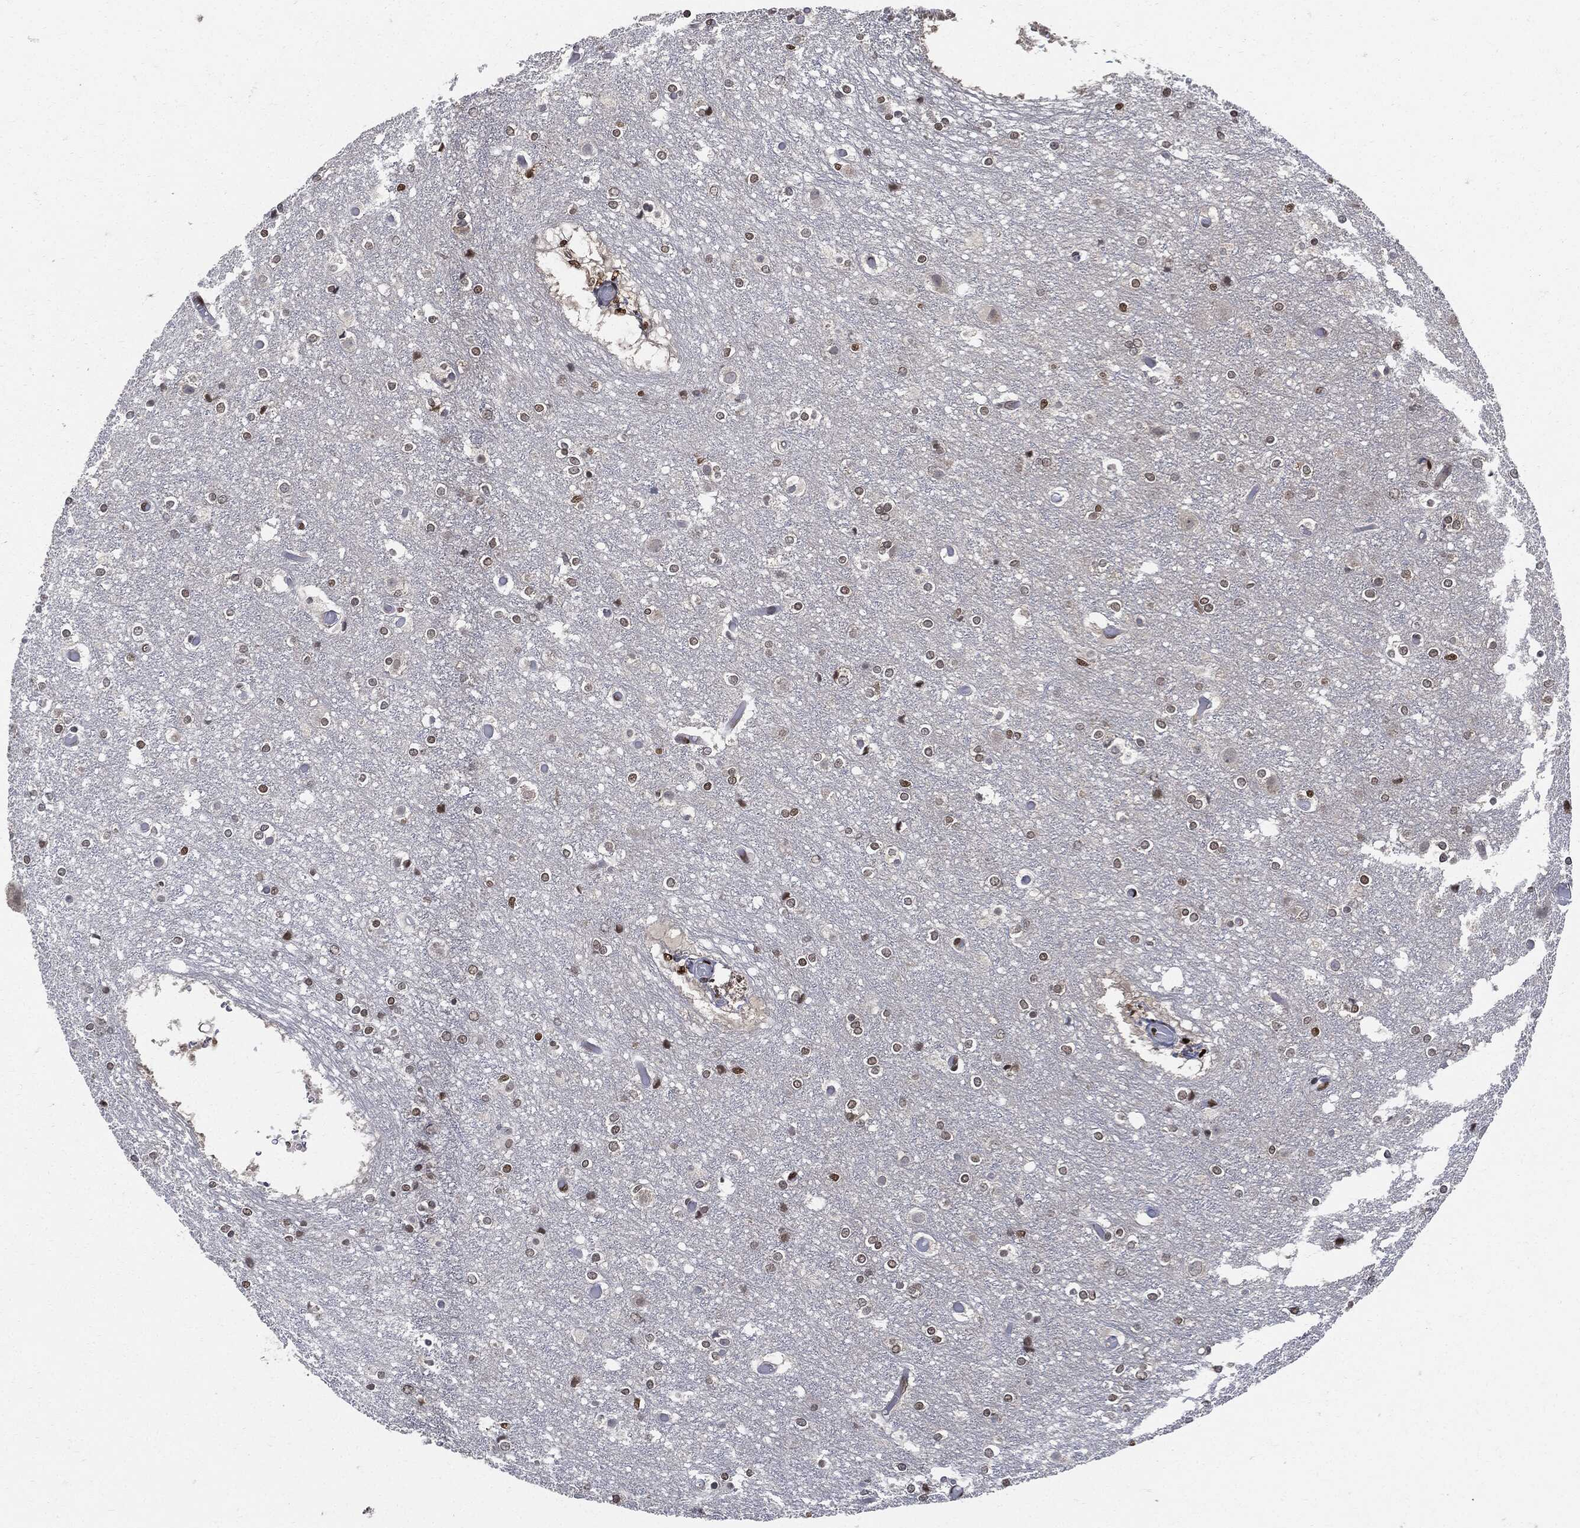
{"staining": {"intensity": "strong", "quantity": ">75%", "location": "nuclear"}, "tissue": "cerebral cortex", "cell_type": "Endothelial cells", "image_type": "normal", "snomed": [{"axis": "morphology", "description": "Normal tissue, NOS"}, {"axis": "topography", "description": "Cerebral cortex"}], "caption": "Protein analysis of benign cerebral cortex exhibits strong nuclear positivity in about >75% of endothelial cells.", "gene": "PCNA", "patient": {"sex": "female", "age": 52}}